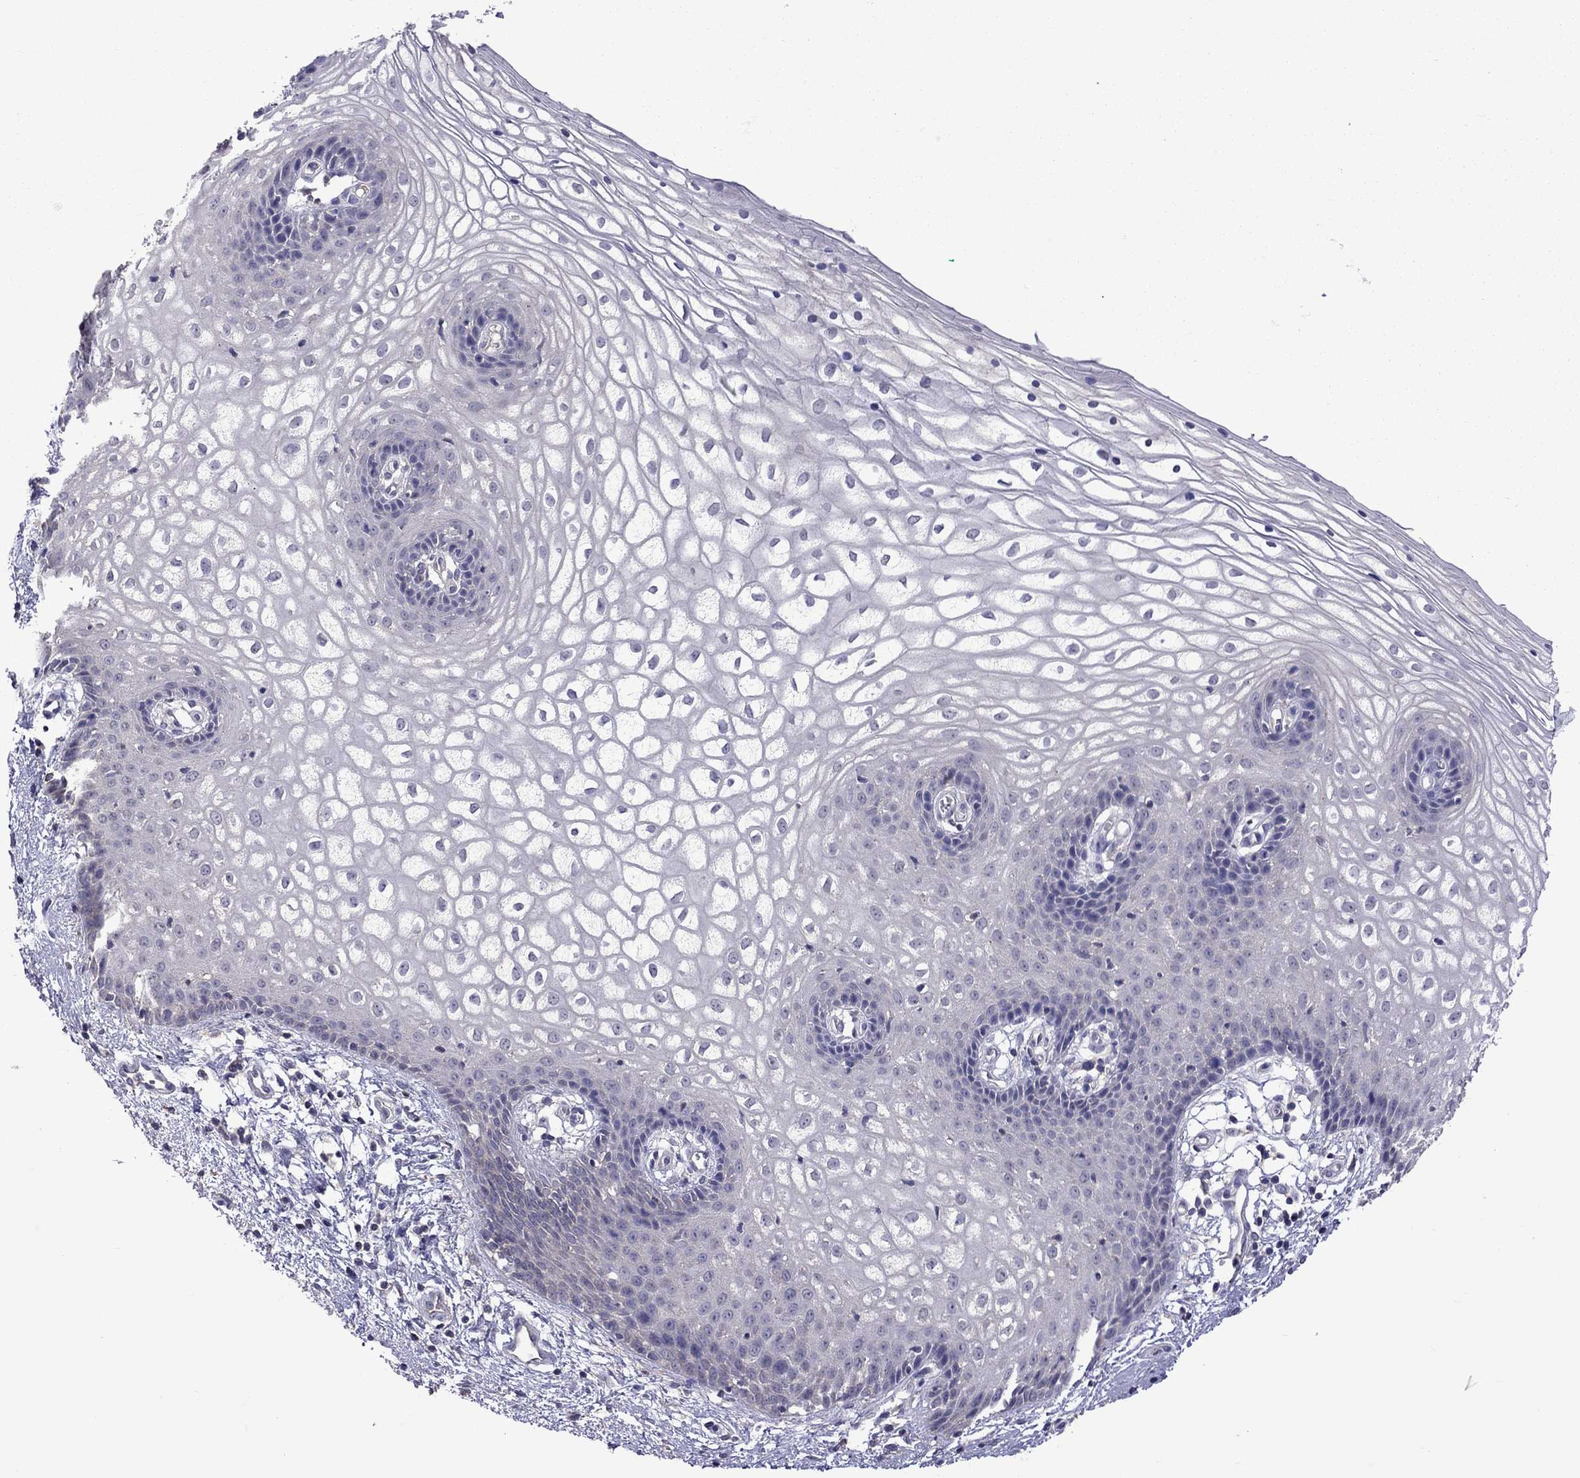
{"staining": {"intensity": "negative", "quantity": "none", "location": "none"}, "tissue": "vagina", "cell_type": "Squamous epithelial cells", "image_type": "normal", "snomed": [{"axis": "morphology", "description": "Normal tissue, NOS"}, {"axis": "topography", "description": "Vagina"}], "caption": "High power microscopy micrograph of an IHC image of benign vagina, revealing no significant expression in squamous epithelial cells.", "gene": "RTP5", "patient": {"sex": "female", "age": 34}}